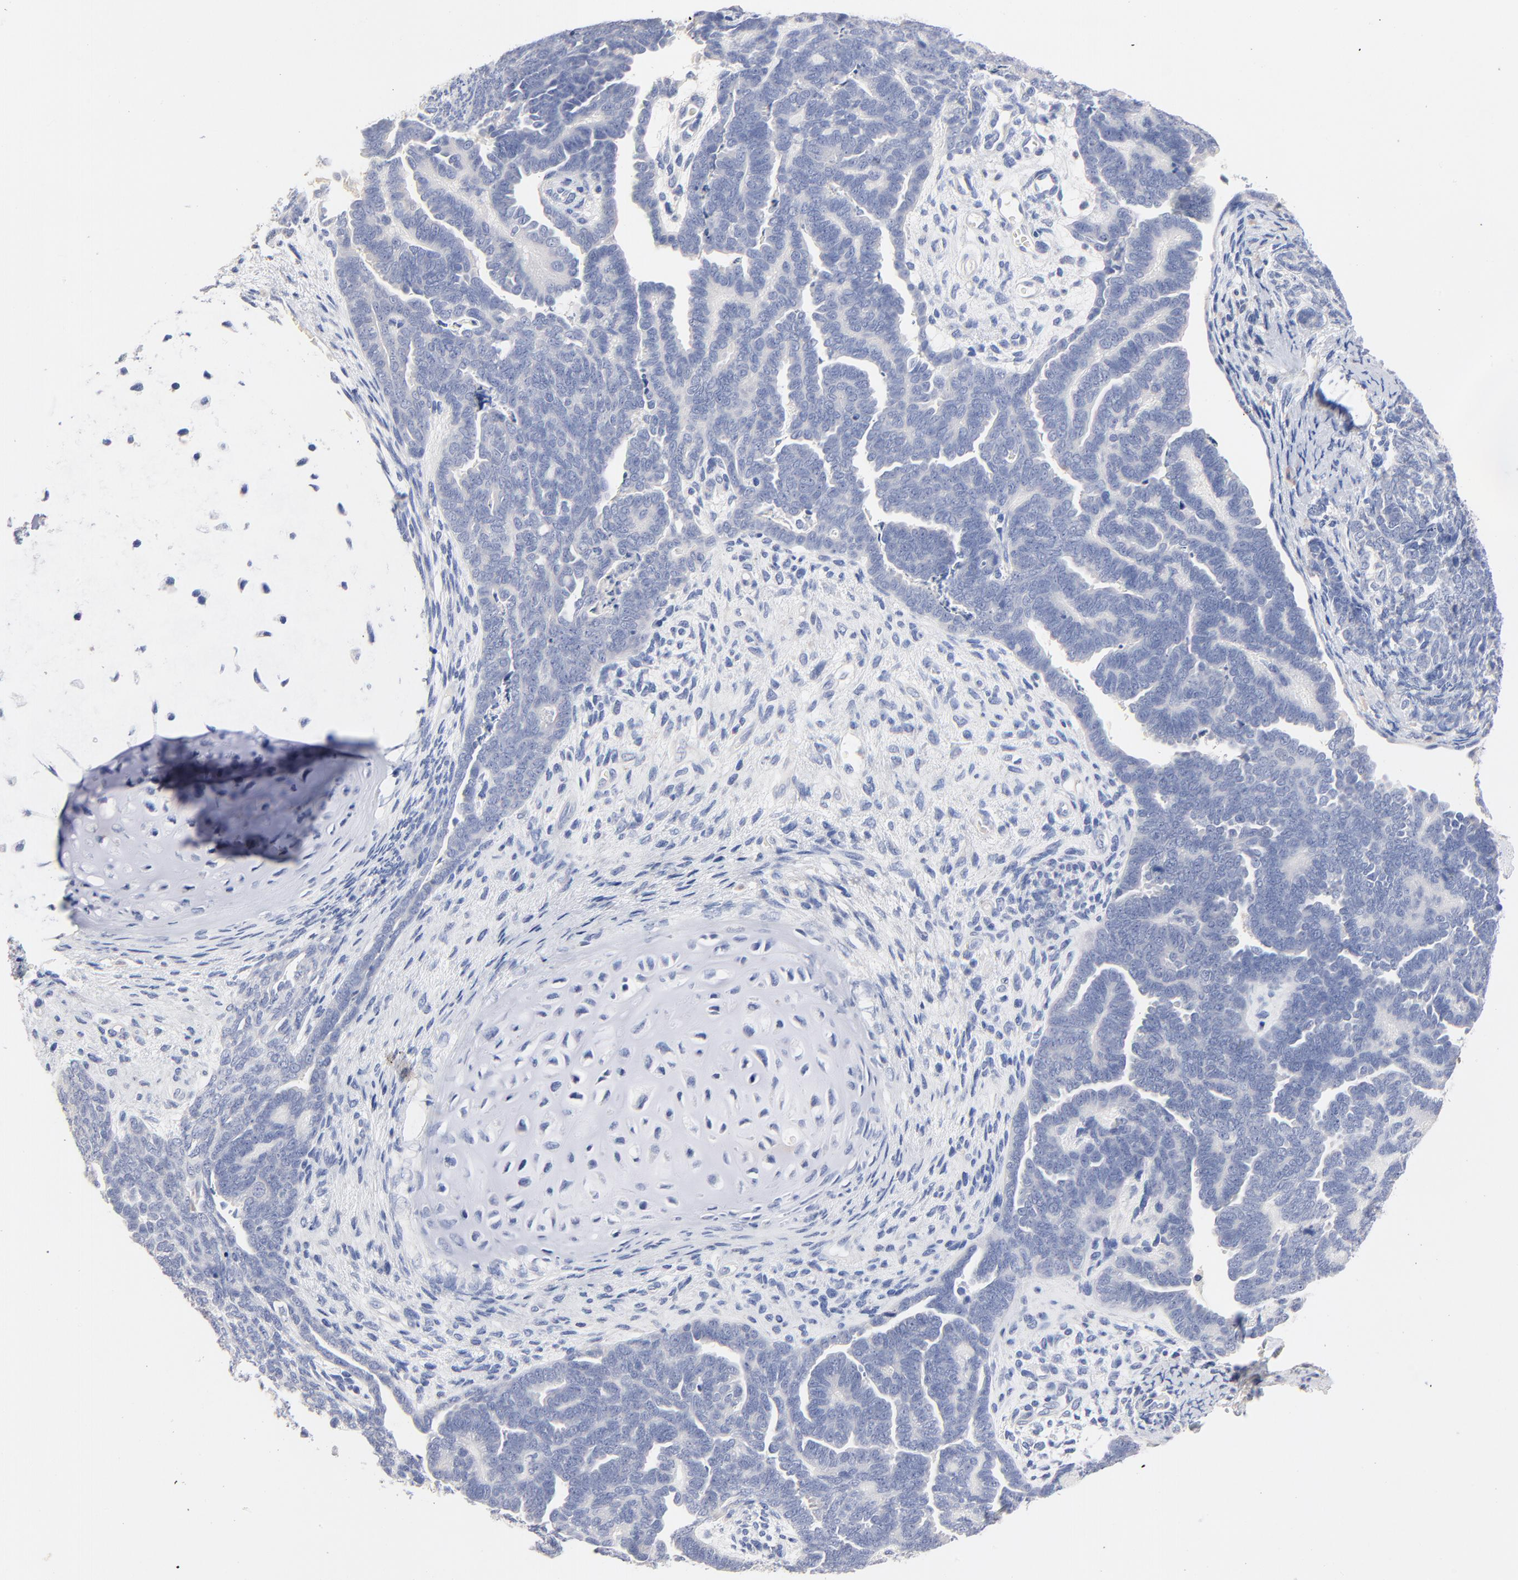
{"staining": {"intensity": "negative", "quantity": "none", "location": "none"}, "tissue": "endometrial cancer", "cell_type": "Tumor cells", "image_type": "cancer", "snomed": [{"axis": "morphology", "description": "Neoplasm, malignant, NOS"}, {"axis": "topography", "description": "Endometrium"}], "caption": "IHC micrograph of human endometrial malignant neoplasm stained for a protein (brown), which displays no expression in tumor cells.", "gene": "CPS1", "patient": {"sex": "female", "age": 74}}